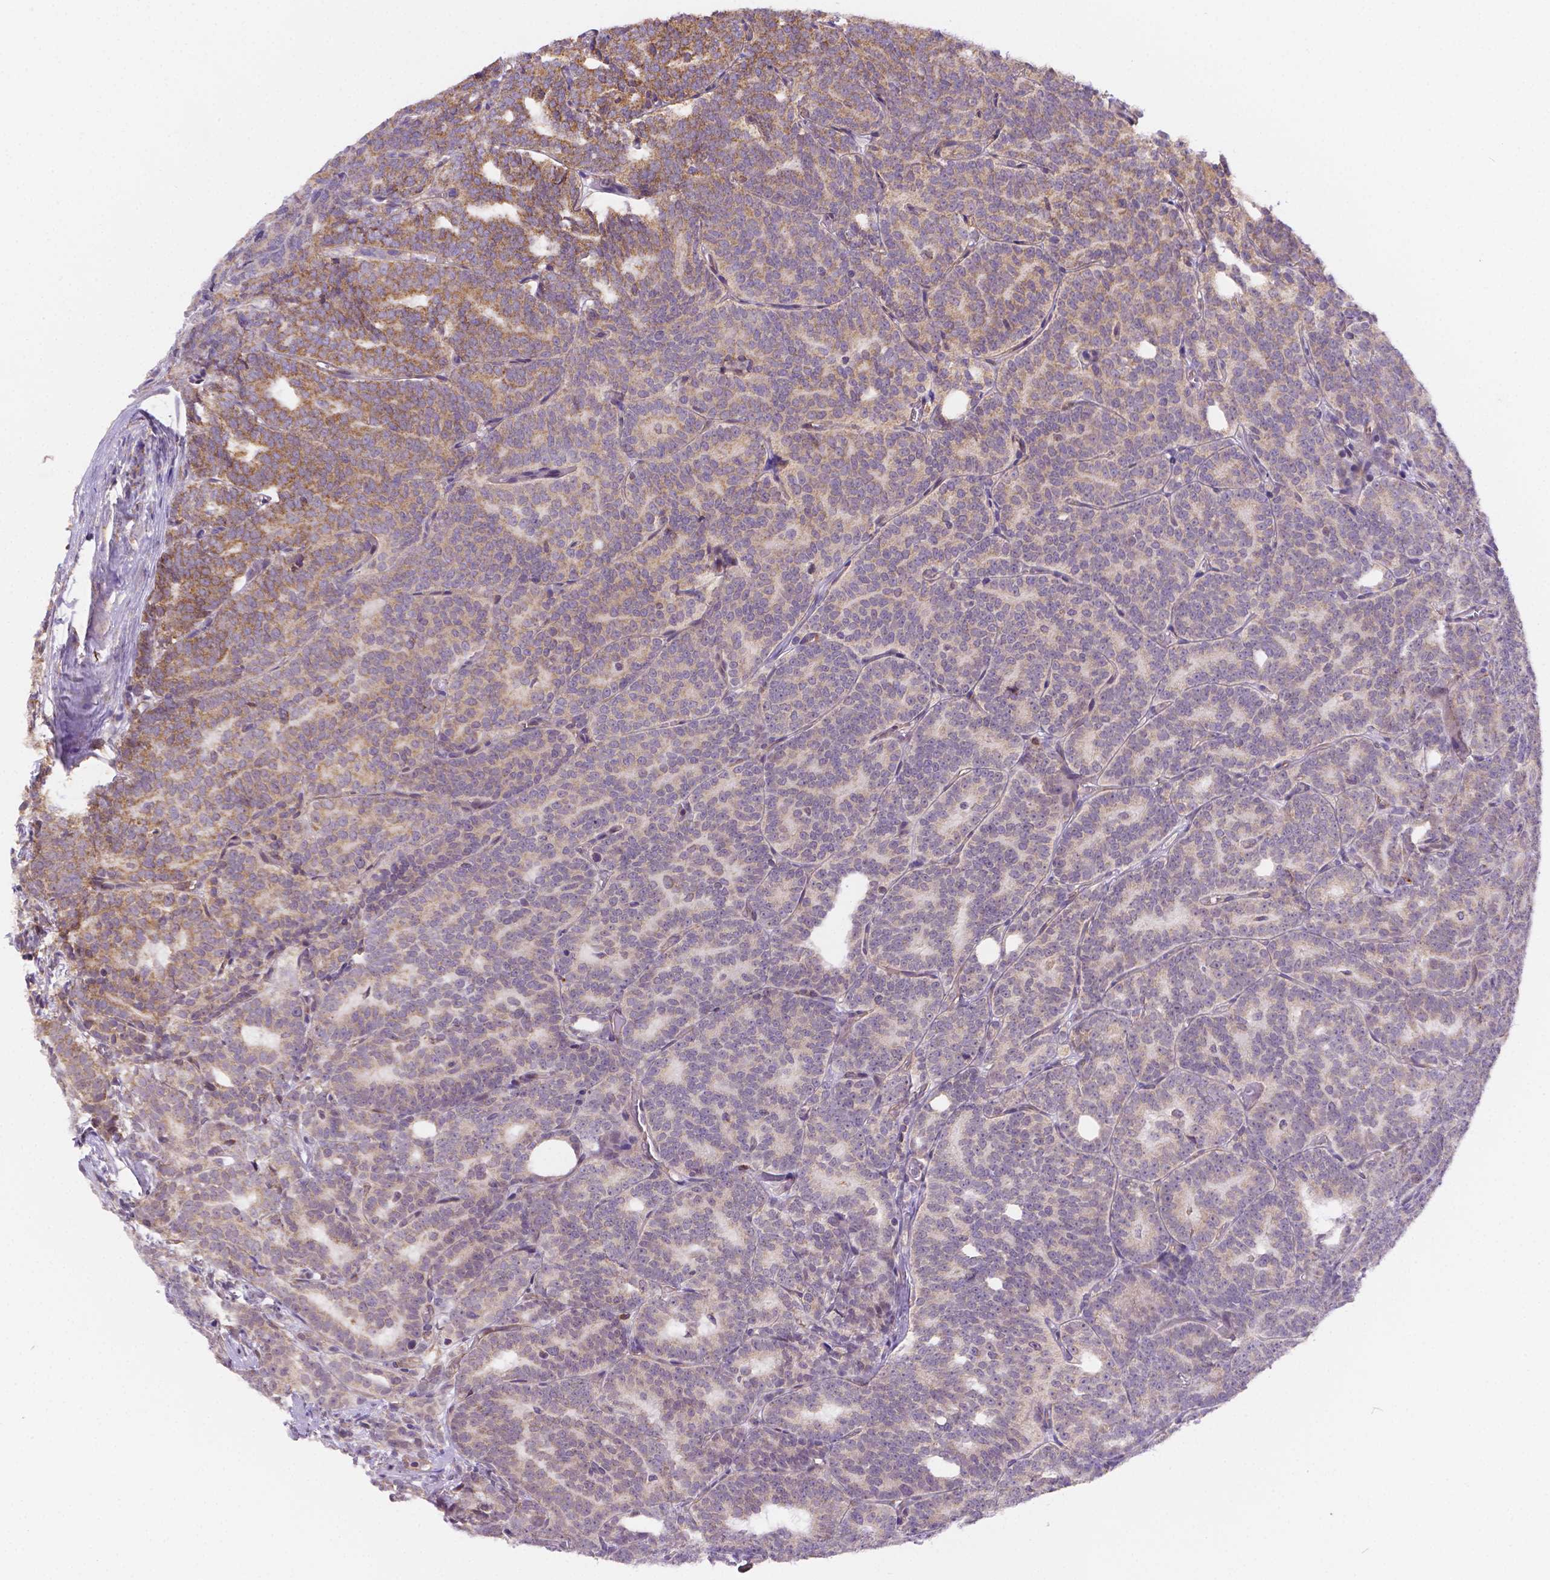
{"staining": {"intensity": "moderate", "quantity": ">75%", "location": "cytoplasmic/membranous"}, "tissue": "prostate cancer", "cell_type": "Tumor cells", "image_type": "cancer", "snomed": [{"axis": "morphology", "description": "Adenocarcinoma, High grade"}, {"axis": "topography", "description": "Prostate"}], "caption": "Brown immunohistochemical staining in human prostate cancer reveals moderate cytoplasmic/membranous staining in about >75% of tumor cells.", "gene": "CYYR1", "patient": {"sex": "male", "age": 53}}